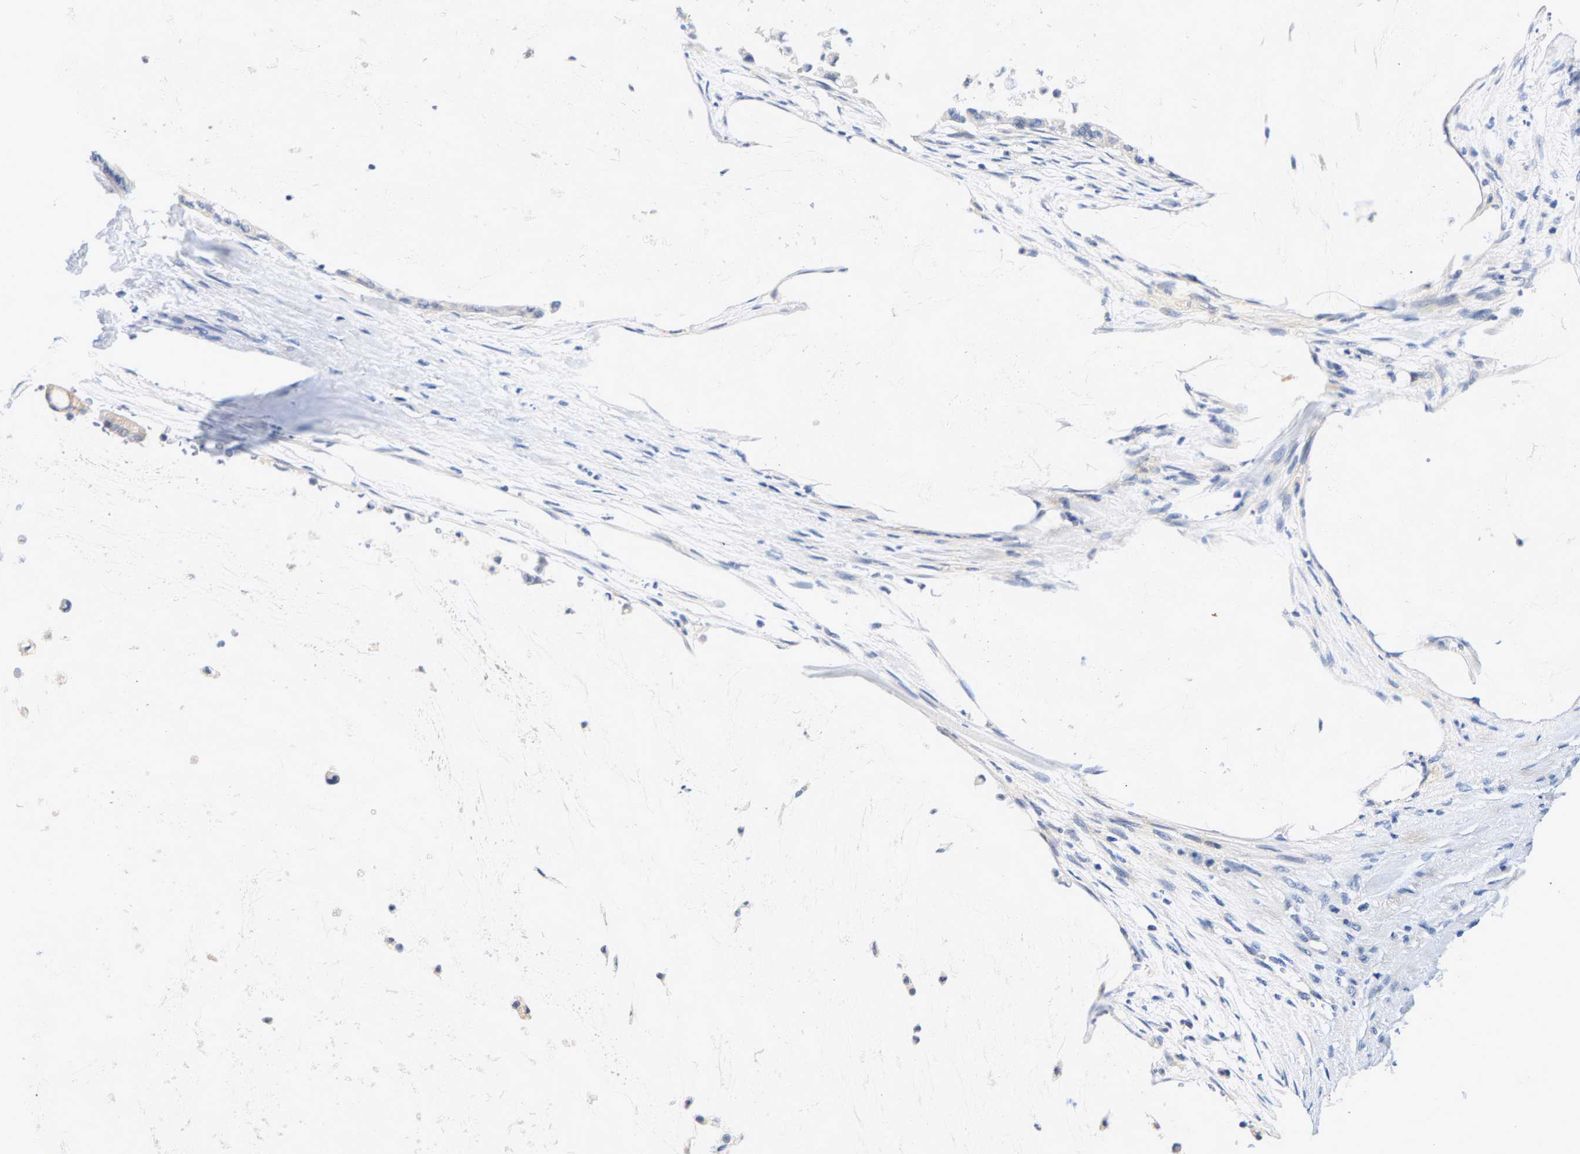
{"staining": {"intensity": "negative", "quantity": "none", "location": "none"}, "tissue": "pancreatic cancer", "cell_type": "Tumor cells", "image_type": "cancer", "snomed": [{"axis": "morphology", "description": "Adenocarcinoma, NOS"}, {"axis": "topography", "description": "Pancreas"}], "caption": "There is no significant positivity in tumor cells of adenocarcinoma (pancreatic).", "gene": "P2RY4", "patient": {"sex": "male", "age": 41}}